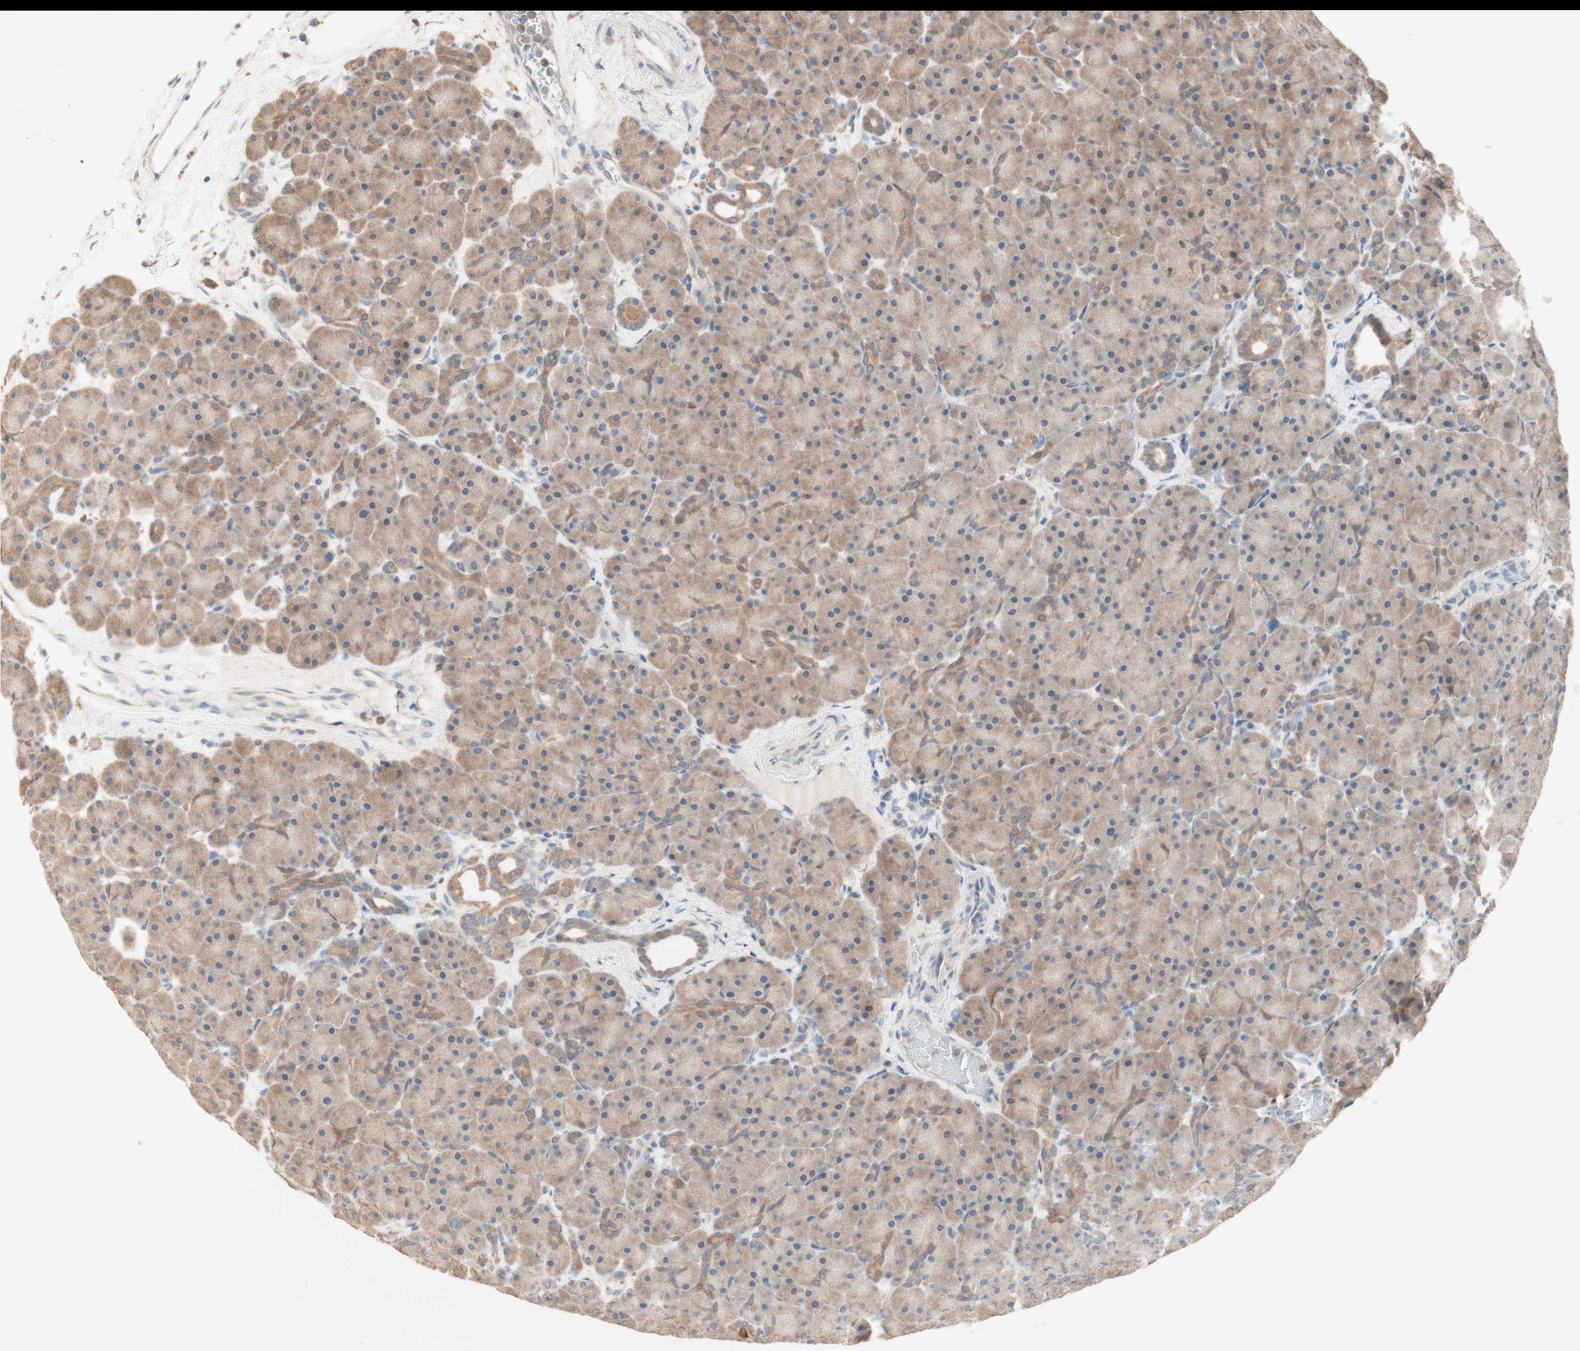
{"staining": {"intensity": "moderate", "quantity": ">75%", "location": "cytoplasmic/membranous"}, "tissue": "pancreas", "cell_type": "Exocrine glandular cells", "image_type": "normal", "snomed": [{"axis": "morphology", "description": "Normal tissue, NOS"}, {"axis": "topography", "description": "Pancreas"}], "caption": "This is an image of IHC staining of benign pancreas, which shows moderate positivity in the cytoplasmic/membranous of exocrine glandular cells.", "gene": "COMT", "patient": {"sex": "male", "age": 66}}